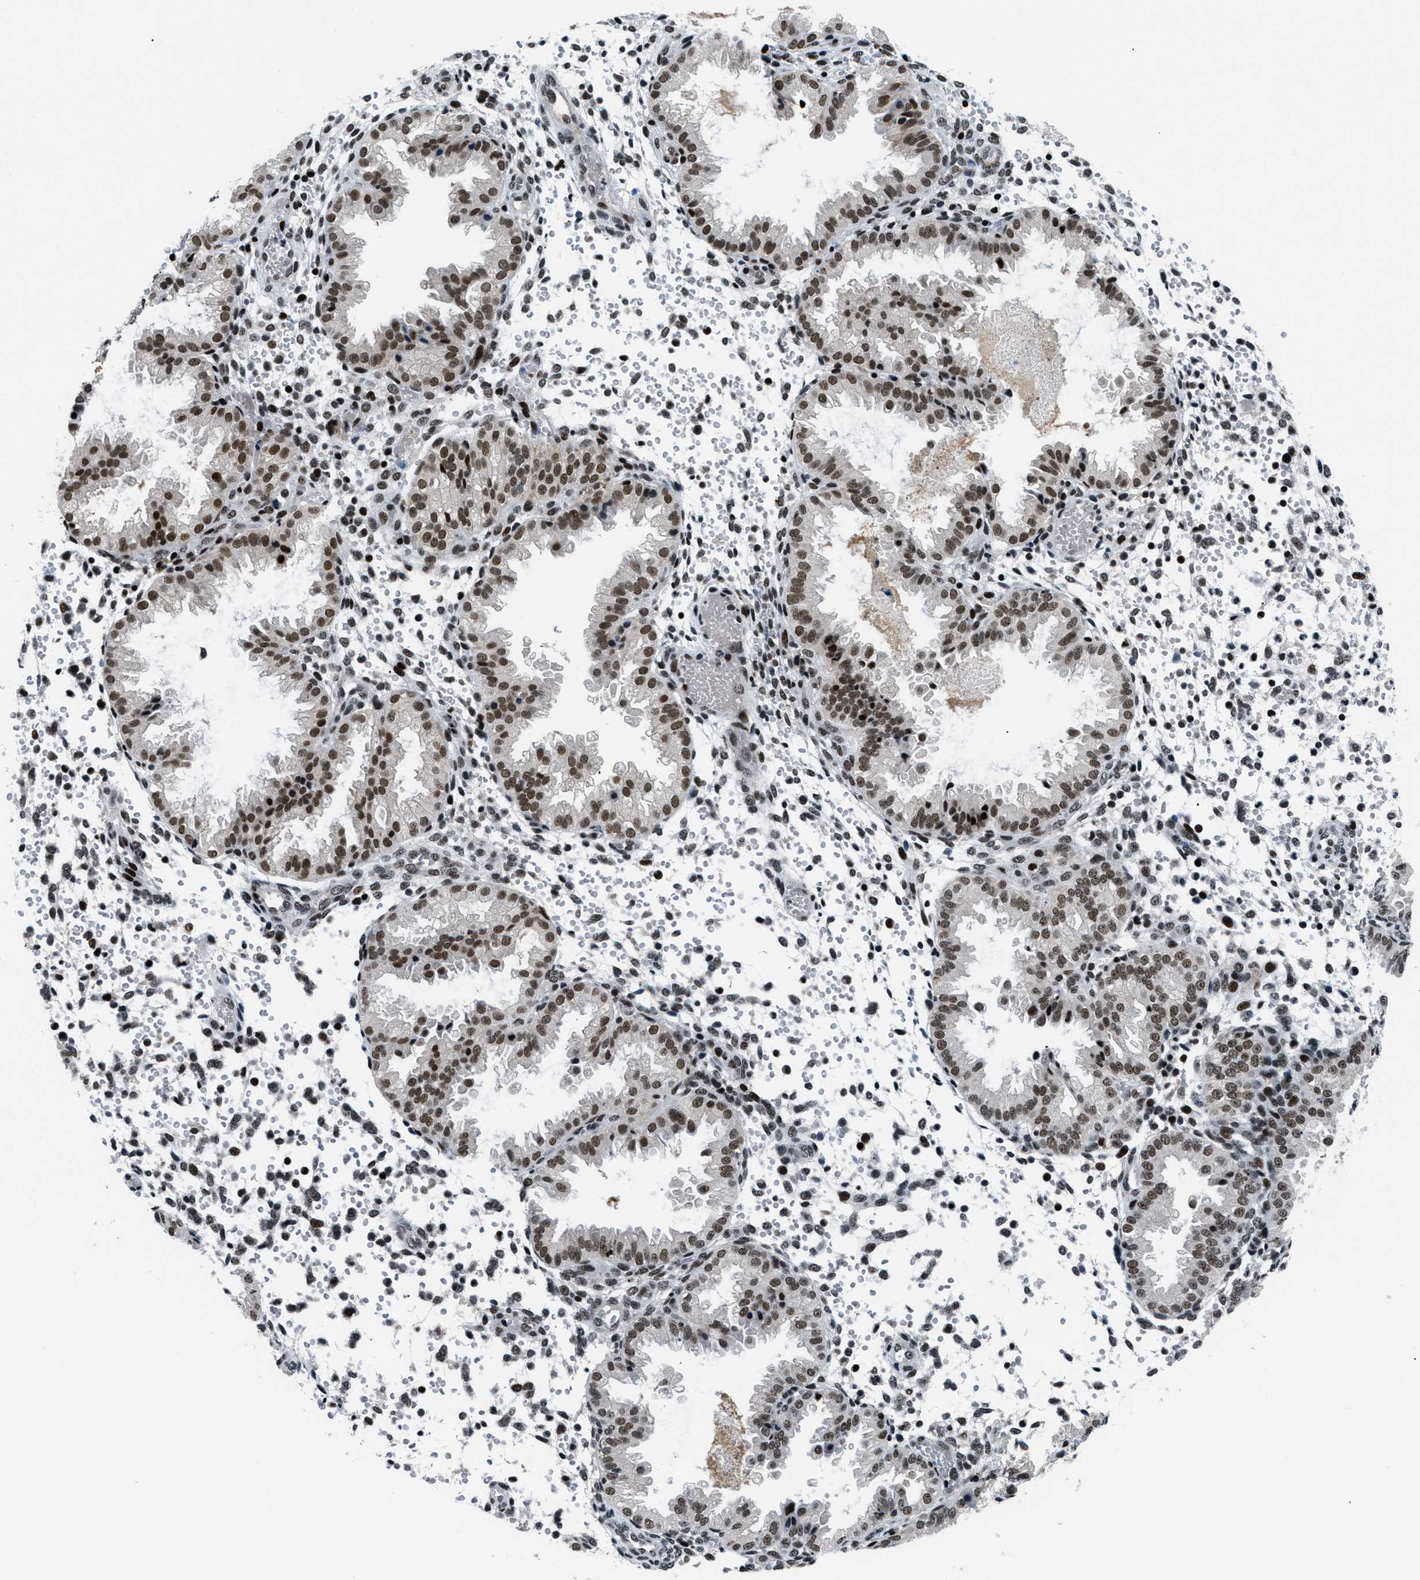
{"staining": {"intensity": "strong", "quantity": "25%-75%", "location": "nuclear"}, "tissue": "endometrium", "cell_type": "Cells in endometrial stroma", "image_type": "normal", "snomed": [{"axis": "morphology", "description": "Normal tissue, NOS"}, {"axis": "topography", "description": "Endometrium"}], "caption": "The image demonstrates staining of normal endometrium, revealing strong nuclear protein expression (brown color) within cells in endometrial stroma. (brown staining indicates protein expression, while blue staining denotes nuclei).", "gene": "SMARCB1", "patient": {"sex": "female", "age": 33}}